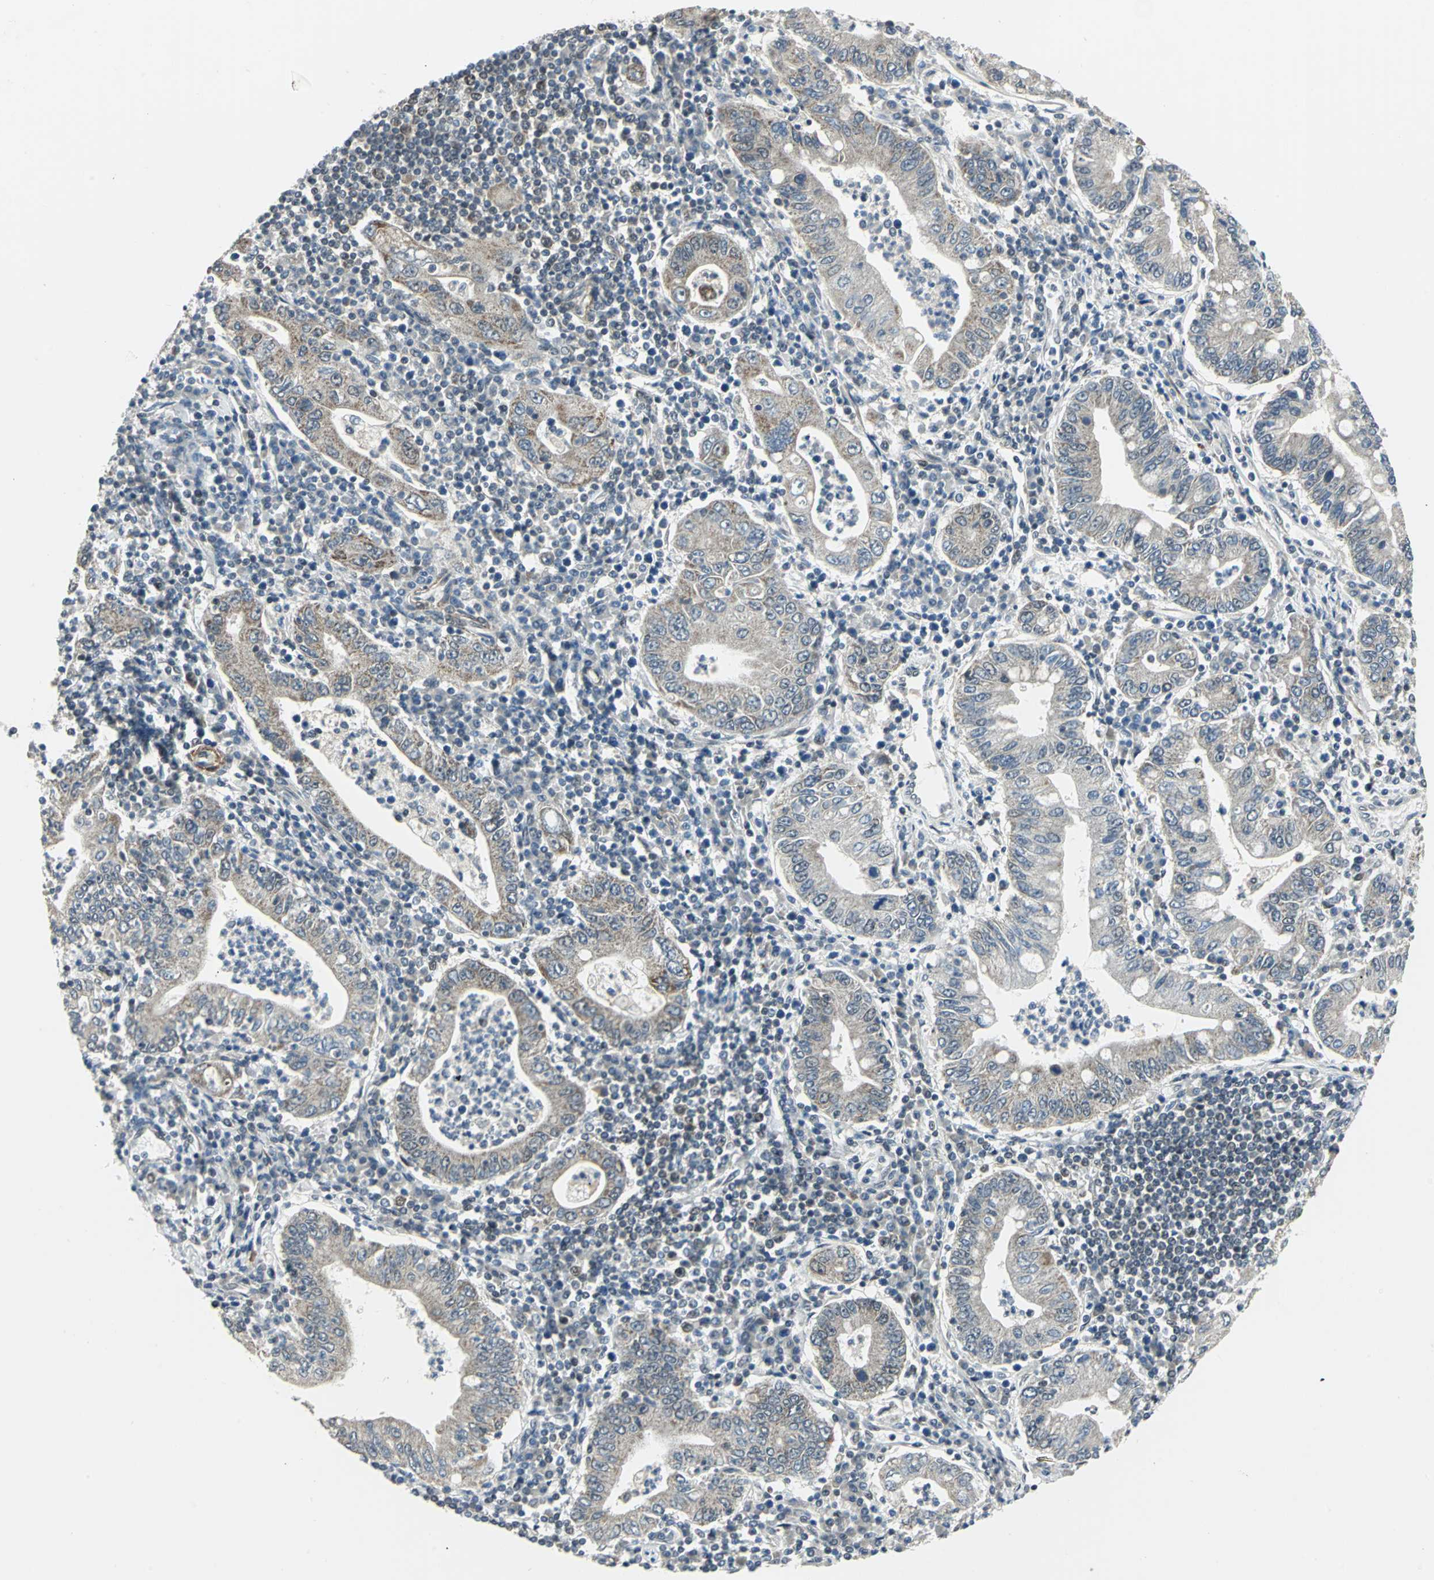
{"staining": {"intensity": "weak", "quantity": ">75%", "location": "cytoplasmic/membranous"}, "tissue": "stomach cancer", "cell_type": "Tumor cells", "image_type": "cancer", "snomed": [{"axis": "morphology", "description": "Normal tissue, NOS"}, {"axis": "morphology", "description": "Adenocarcinoma, NOS"}, {"axis": "topography", "description": "Esophagus"}, {"axis": "topography", "description": "Stomach, upper"}, {"axis": "topography", "description": "Peripheral nerve tissue"}], "caption": "Immunohistochemistry of human stomach adenocarcinoma exhibits low levels of weak cytoplasmic/membranous positivity in approximately >75% of tumor cells.", "gene": "MTA1", "patient": {"sex": "male", "age": 62}}